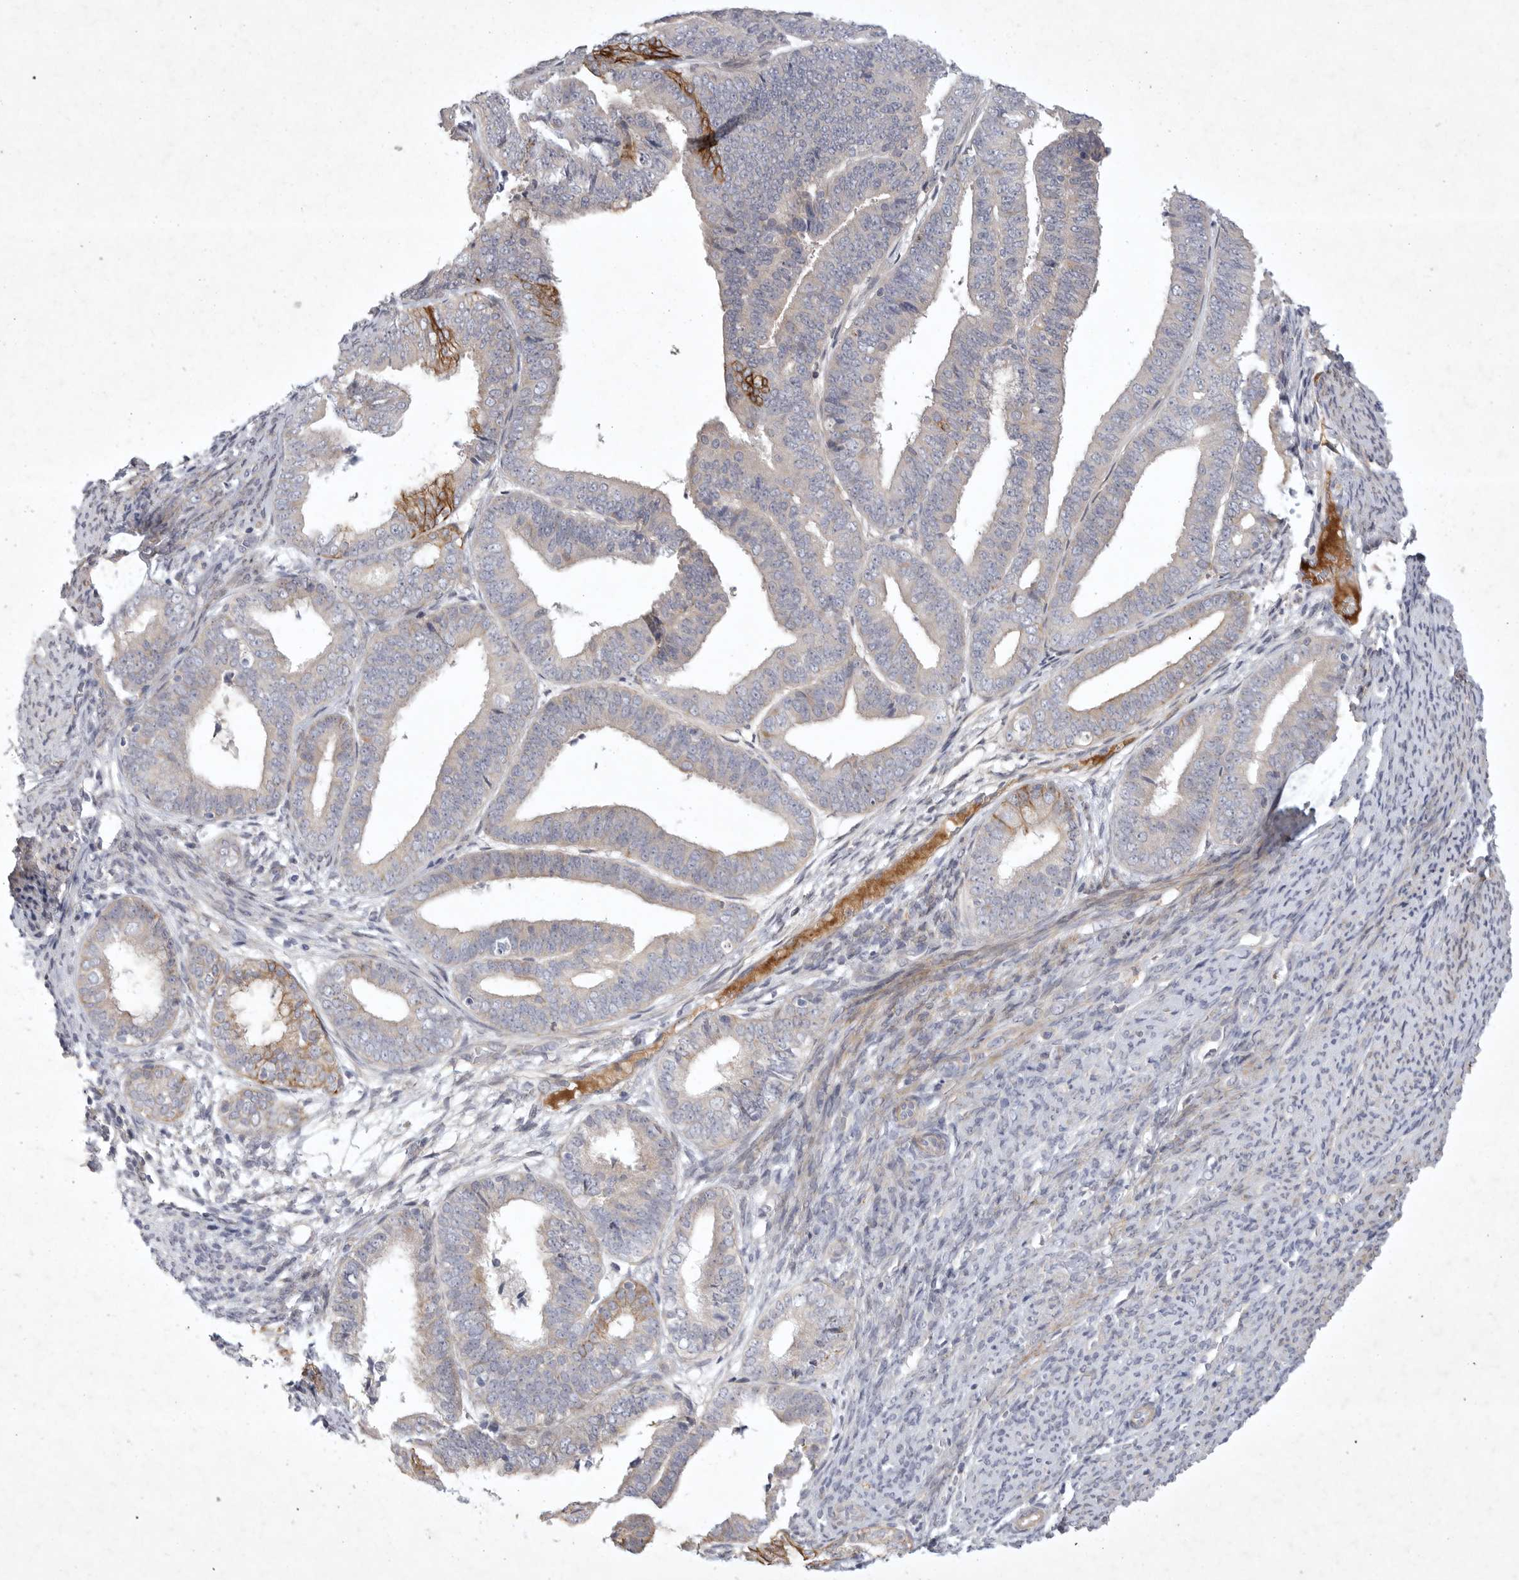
{"staining": {"intensity": "moderate", "quantity": "<25%", "location": "cytoplasmic/membranous"}, "tissue": "endometrial cancer", "cell_type": "Tumor cells", "image_type": "cancer", "snomed": [{"axis": "morphology", "description": "Adenocarcinoma, NOS"}, {"axis": "topography", "description": "Endometrium"}], "caption": "Approximately <25% of tumor cells in endometrial cancer (adenocarcinoma) show moderate cytoplasmic/membranous protein expression as visualized by brown immunohistochemical staining.", "gene": "BZW2", "patient": {"sex": "female", "age": 63}}